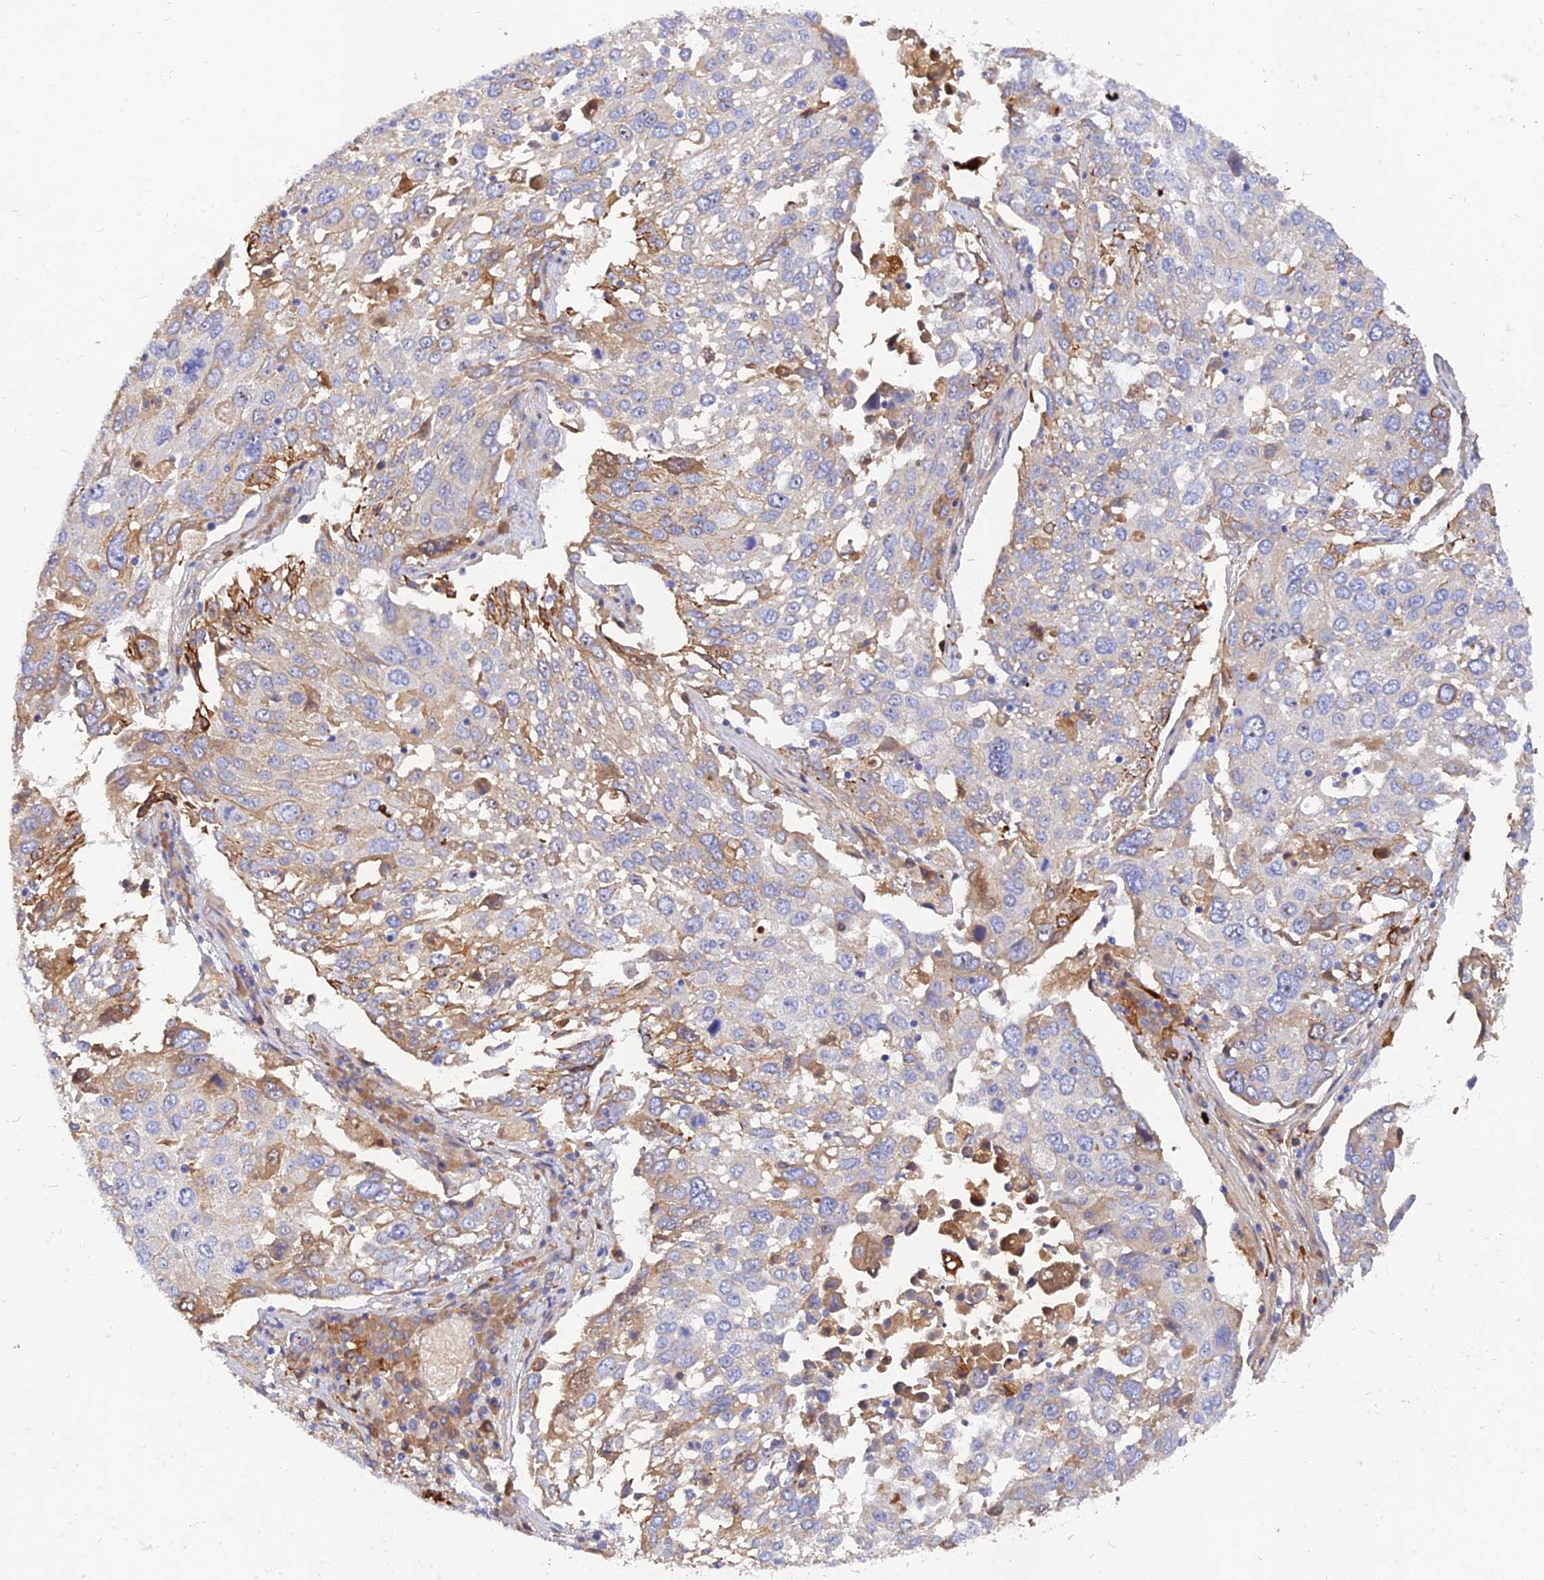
{"staining": {"intensity": "moderate", "quantity": "<25%", "location": "cytoplasmic/membranous"}, "tissue": "lung cancer", "cell_type": "Tumor cells", "image_type": "cancer", "snomed": [{"axis": "morphology", "description": "Squamous cell carcinoma, NOS"}, {"axis": "topography", "description": "Lung"}], "caption": "Protein staining by immunohistochemistry (IHC) displays moderate cytoplasmic/membranous expression in approximately <25% of tumor cells in lung cancer.", "gene": "MROH1", "patient": {"sex": "male", "age": 65}}